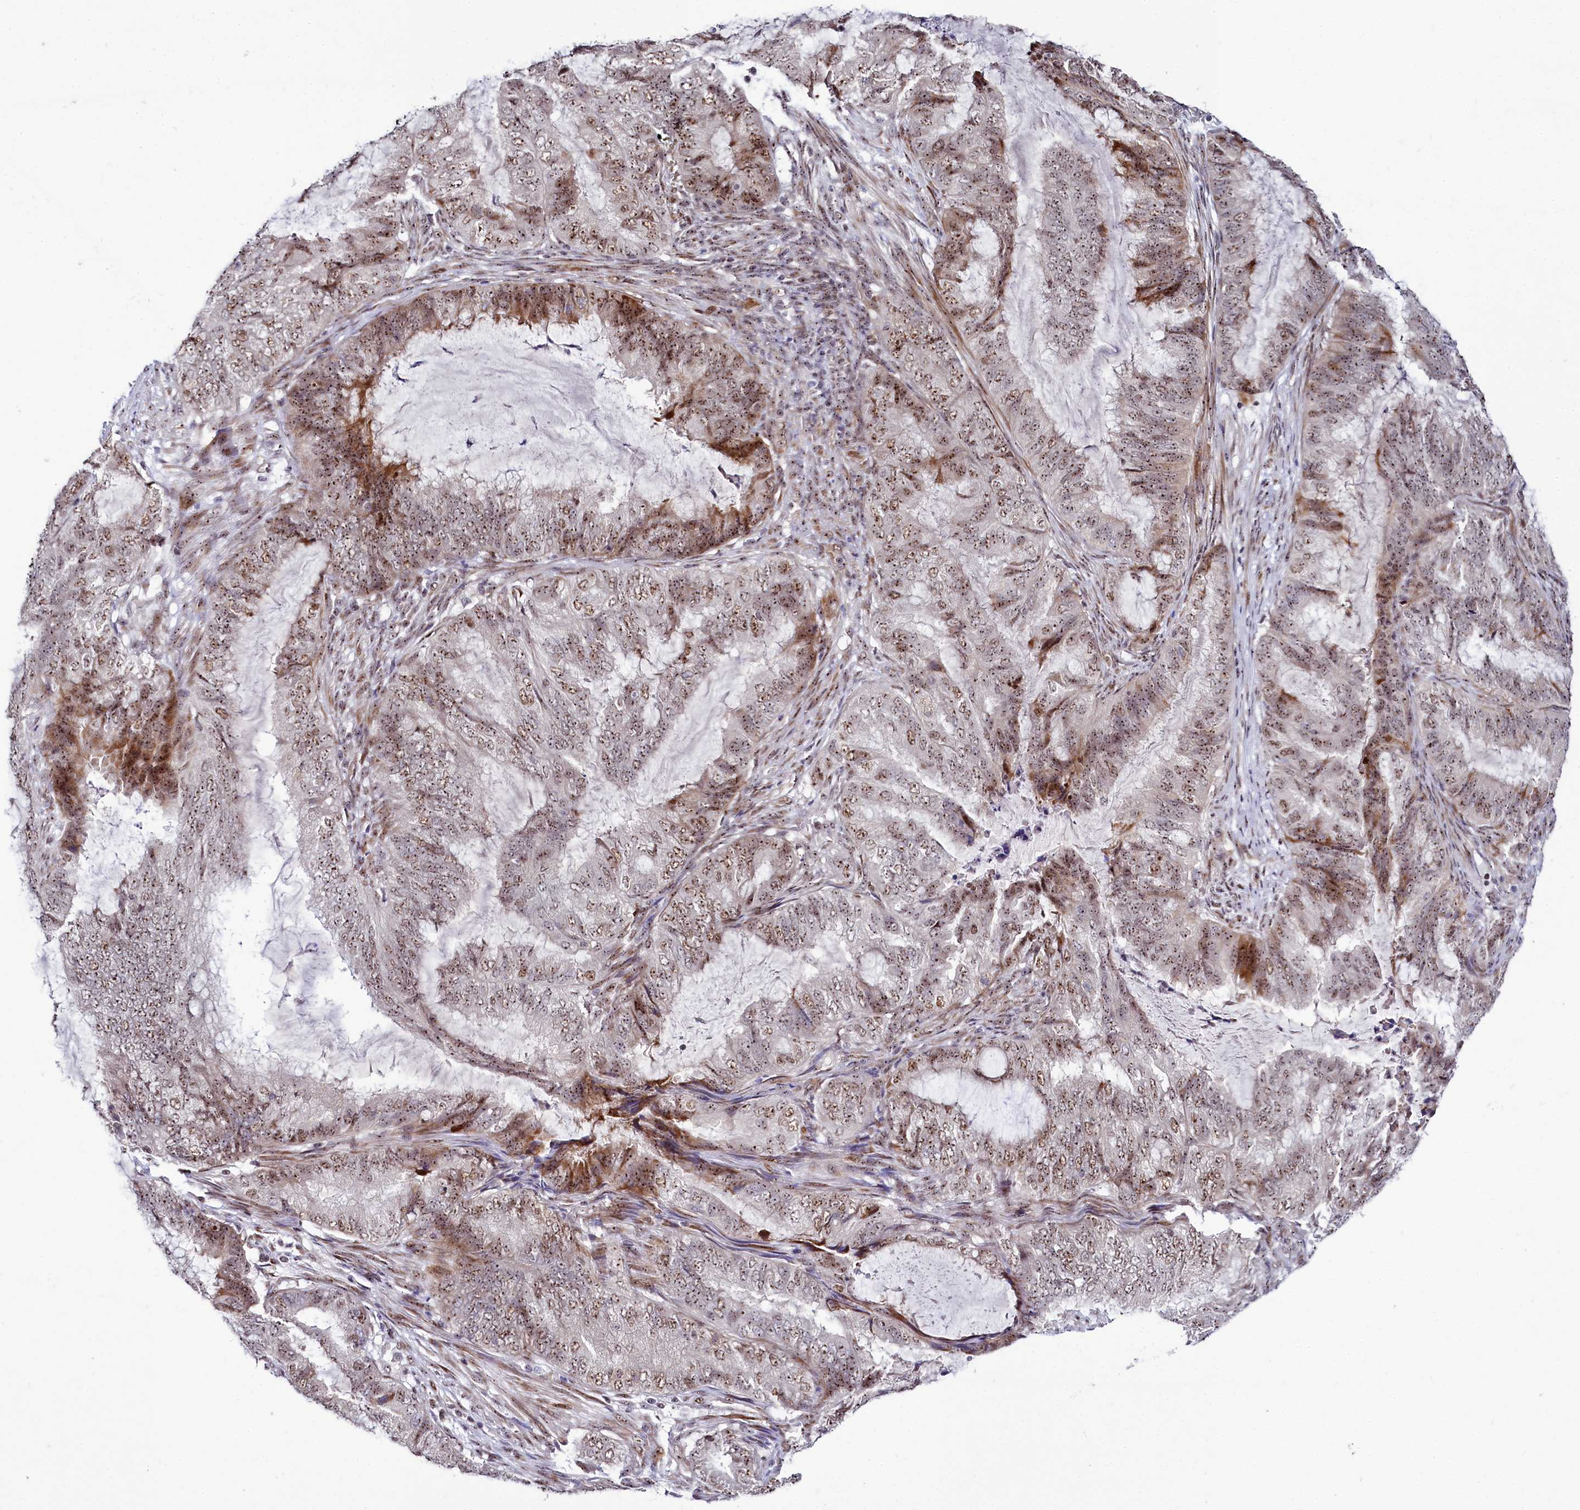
{"staining": {"intensity": "moderate", "quantity": ">75%", "location": "nuclear"}, "tissue": "endometrial cancer", "cell_type": "Tumor cells", "image_type": "cancer", "snomed": [{"axis": "morphology", "description": "Adenocarcinoma, NOS"}, {"axis": "topography", "description": "Endometrium"}], "caption": "A brown stain labels moderate nuclear positivity of a protein in human endometrial adenocarcinoma tumor cells. The staining was performed using DAB to visualize the protein expression in brown, while the nuclei were stained in blue with hematoxylin (Magnification: 20x).", "gene": "TCOF1", "patient": {"sex": "female", "age": 51}}